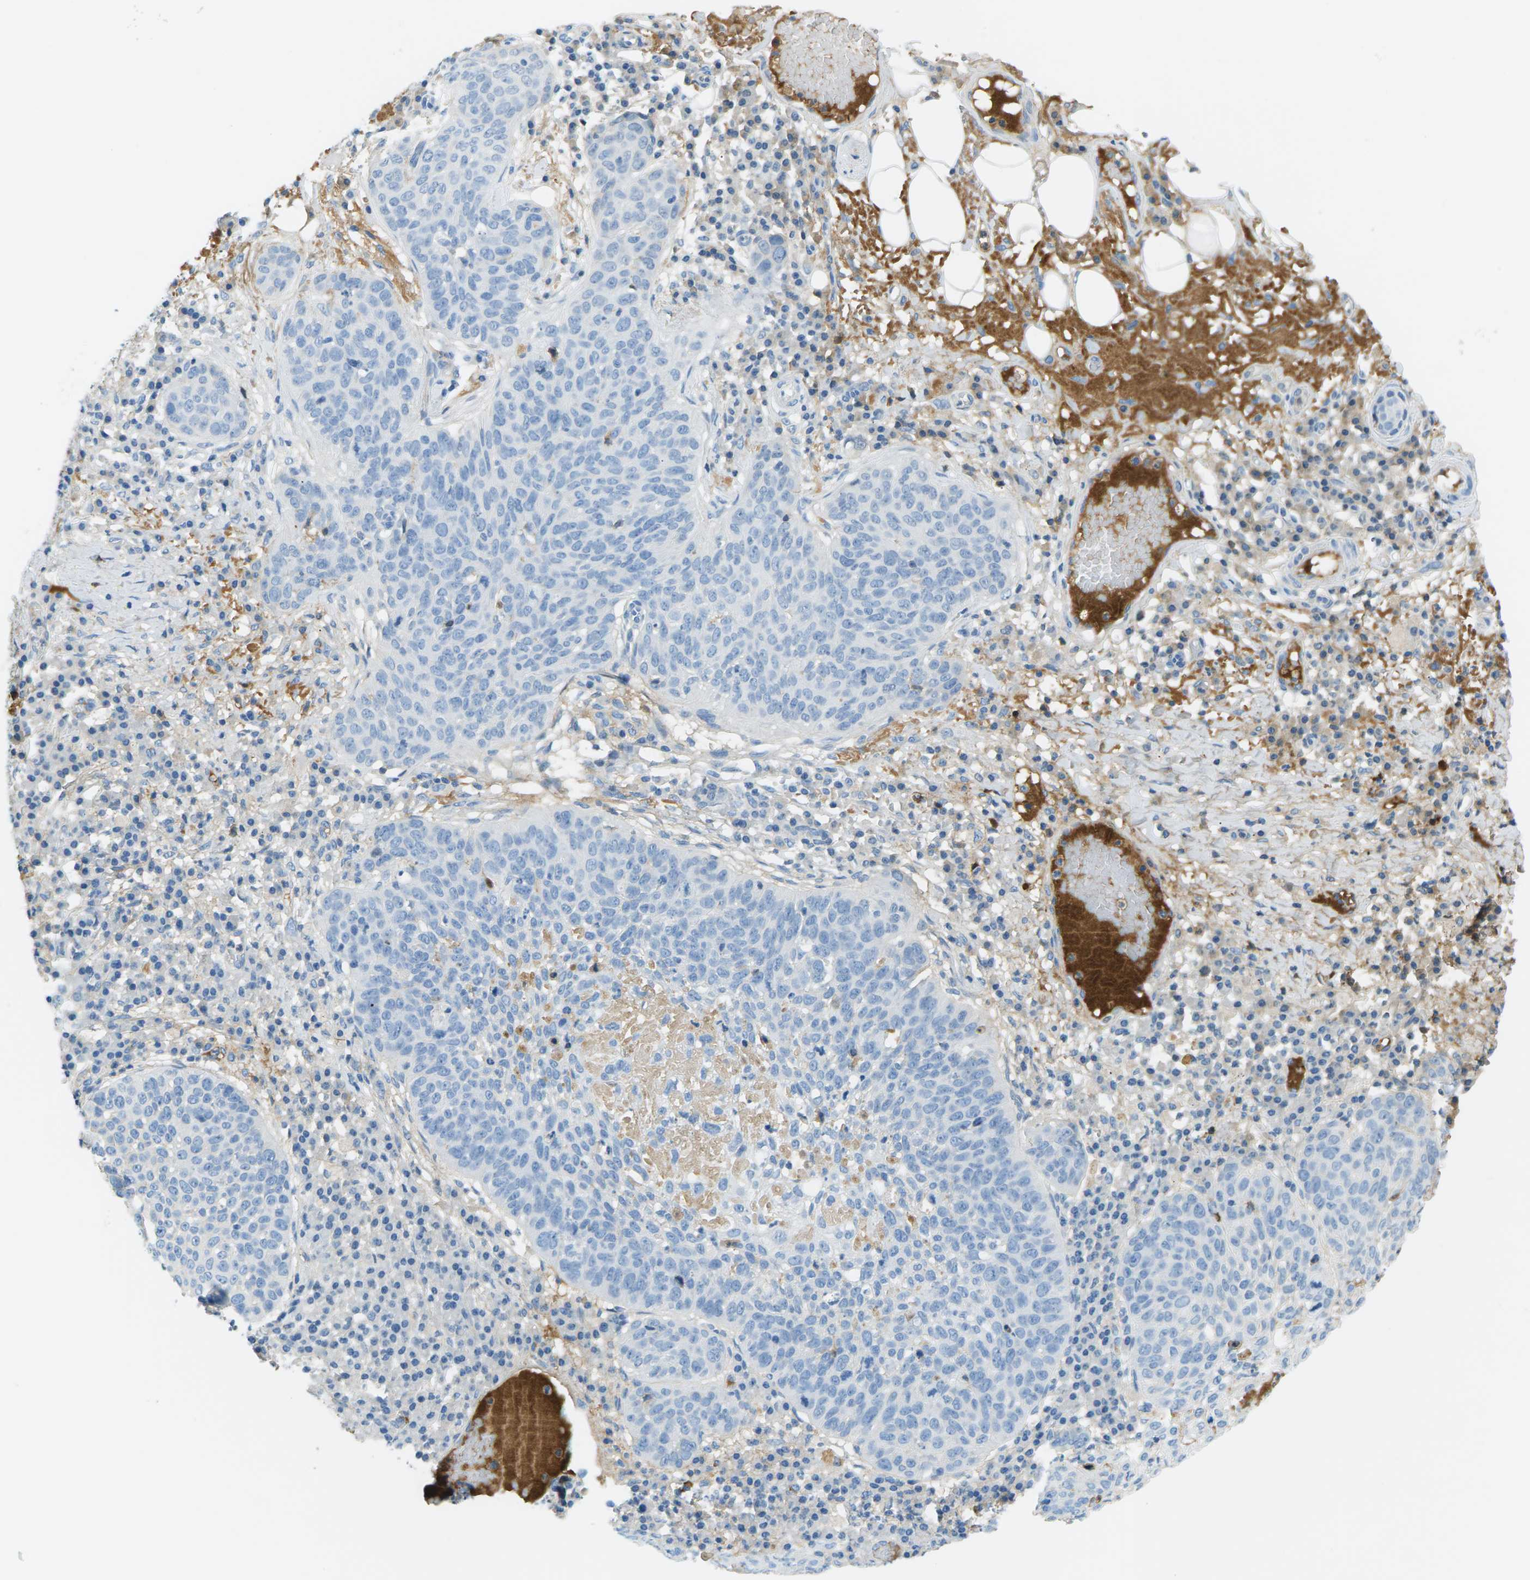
{"staining": {"intensity": "negative", "quantity": "none", "location": "none"}, "tissue": "skin cancer", "cell_type": "Tumor cells", "image_type": "cancer", "snomed": [{"axis": "morphology", "description": "Squamous cell carcinoma in situ, NOS"}, {"axis": "morphology", "description": "Squamous cell carcinoma, NOS"}, {"axis": "topography", "description": "Skin"}], "caption": "This is a image of immunohistochemistry staining of skin cancer, which shows no positivity in tumor cells.", "gene": "CFI", "patient": {"sex": "male", "age": 93}}